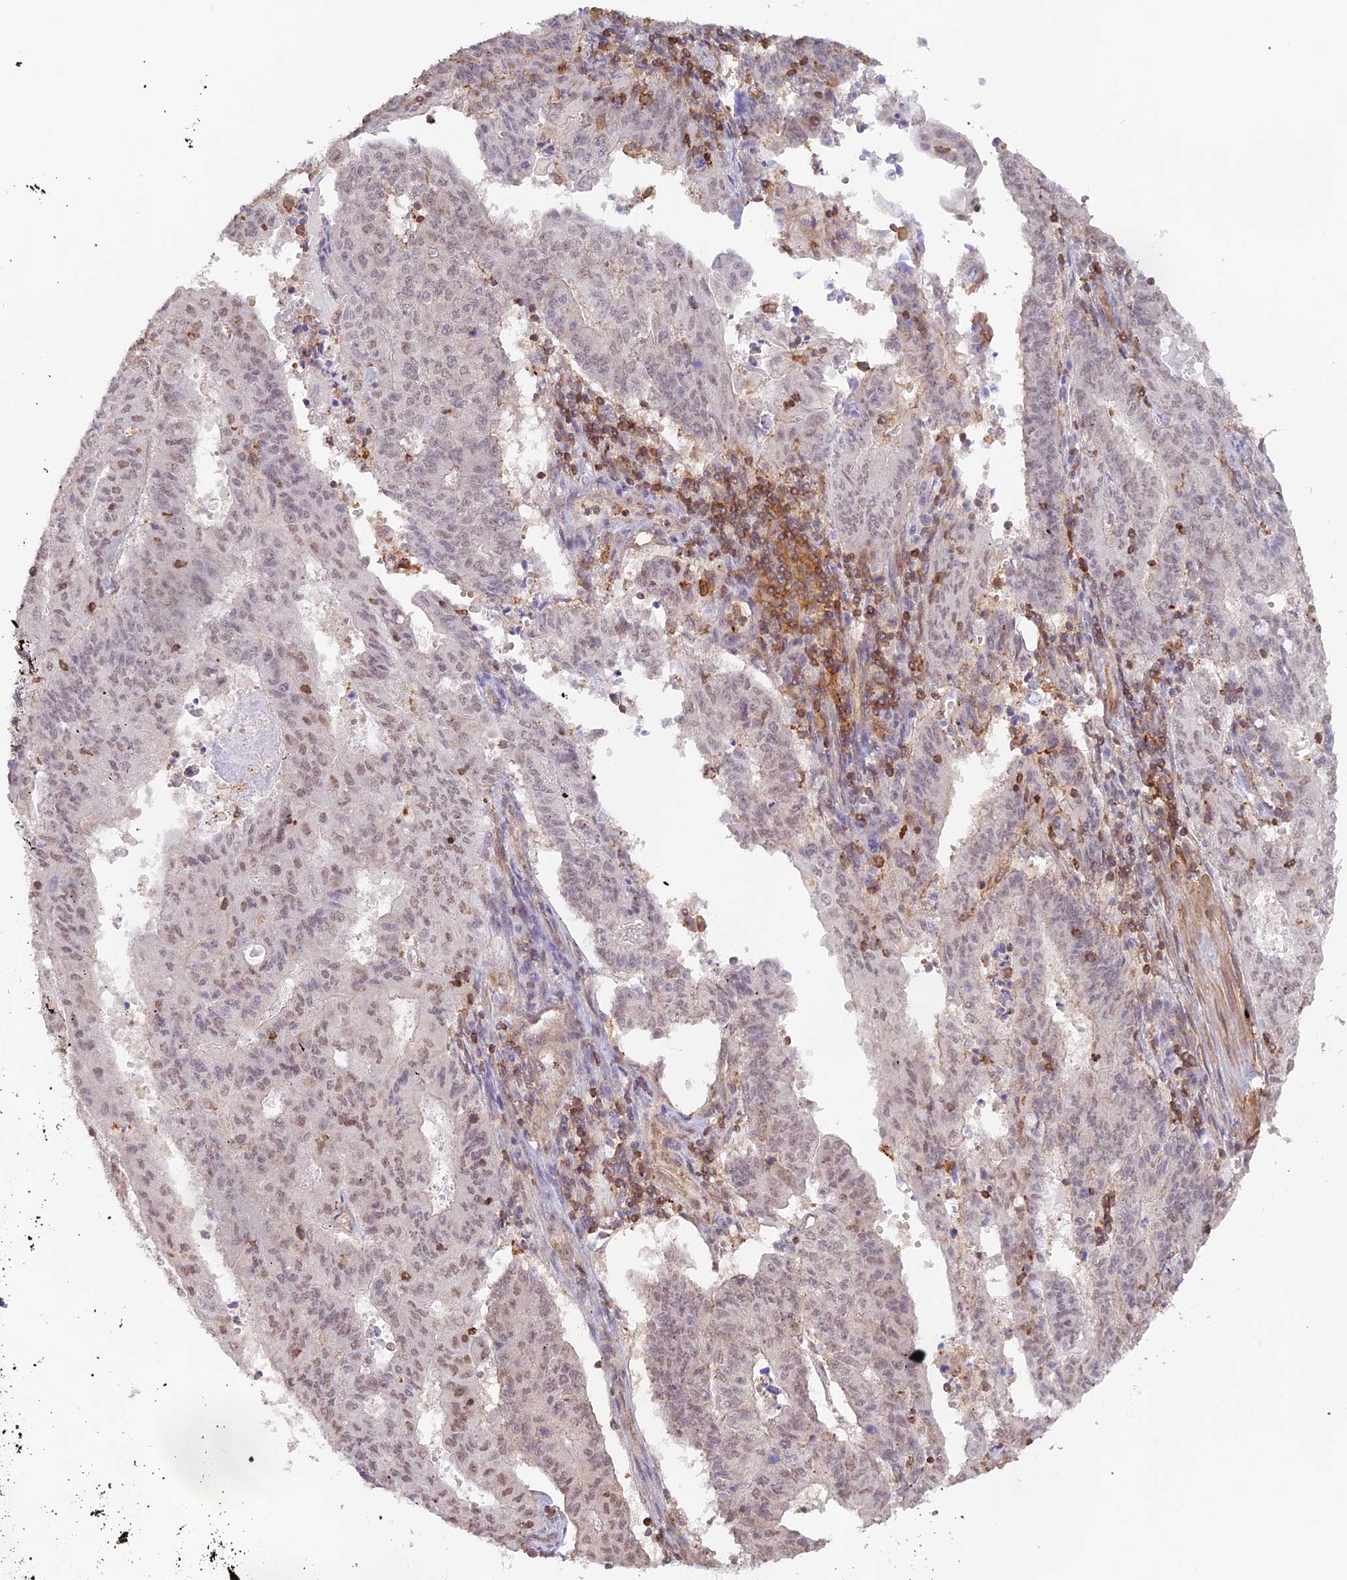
{"staining": {"intensity": "weak", "quantity": "25%-75%", "location": "nuclear"}, "tissue": "endometrial cancer", "cell_type": "Tumor cells", "image_type": "cancer", "snomed": [{"axis": "morphology", "description": "Adenocarcinoma, NOS"}, {"axis": "topography", "description": "Endometrium"}], "caption": "Immunohistochemical staining of endometrial adenocarcinoma reveals low levels of weak nuclear positivity in approximately 25%-75% of tumor cells.", "gene": "DENND1C", "patient": {"sex": "female", "age": 59}}